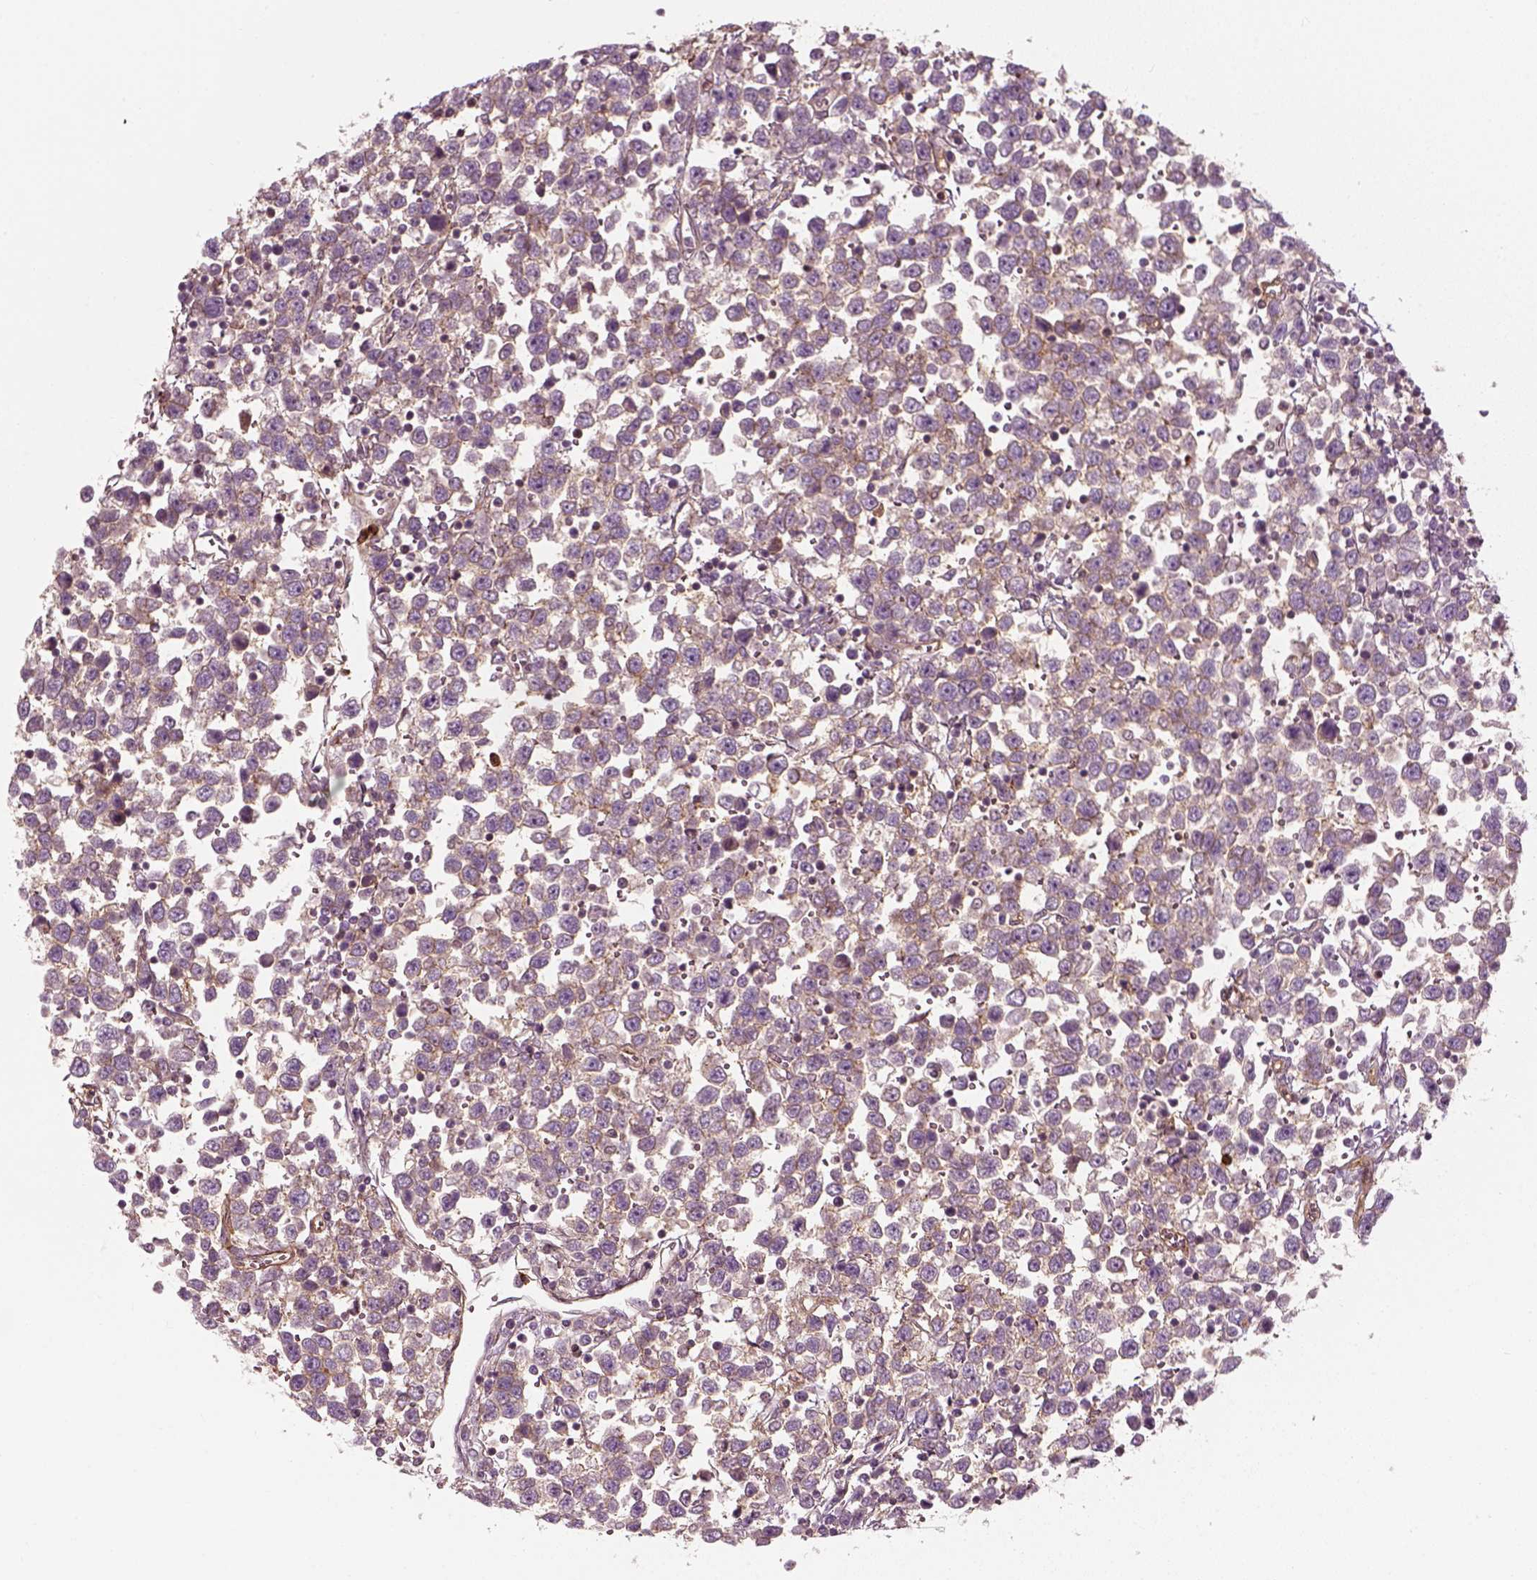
{"staining": {"intensity": "weak", "quantity": ">75%", "location": "cytoplasmic/membranous"}, "tissue": "testis cancer", "cell_type": "Tumor cells", "image_type": "cancer", "snomed": [{"axis": "morphology", "description": "Seminoma, NOS"}, {"axis": "topography", "description": "Testis"}], "caption": "Immunohistochemical staining of testis cancer demonstrates weak cytoplasmic/membranous protein expression in approximately >75% of tumor cells. Immunohistochemistry stains the protein of interest in brown and the nuclei are stained blue.", "gene": "NPTN", "patient": {"sex": "male", "age": 34}}